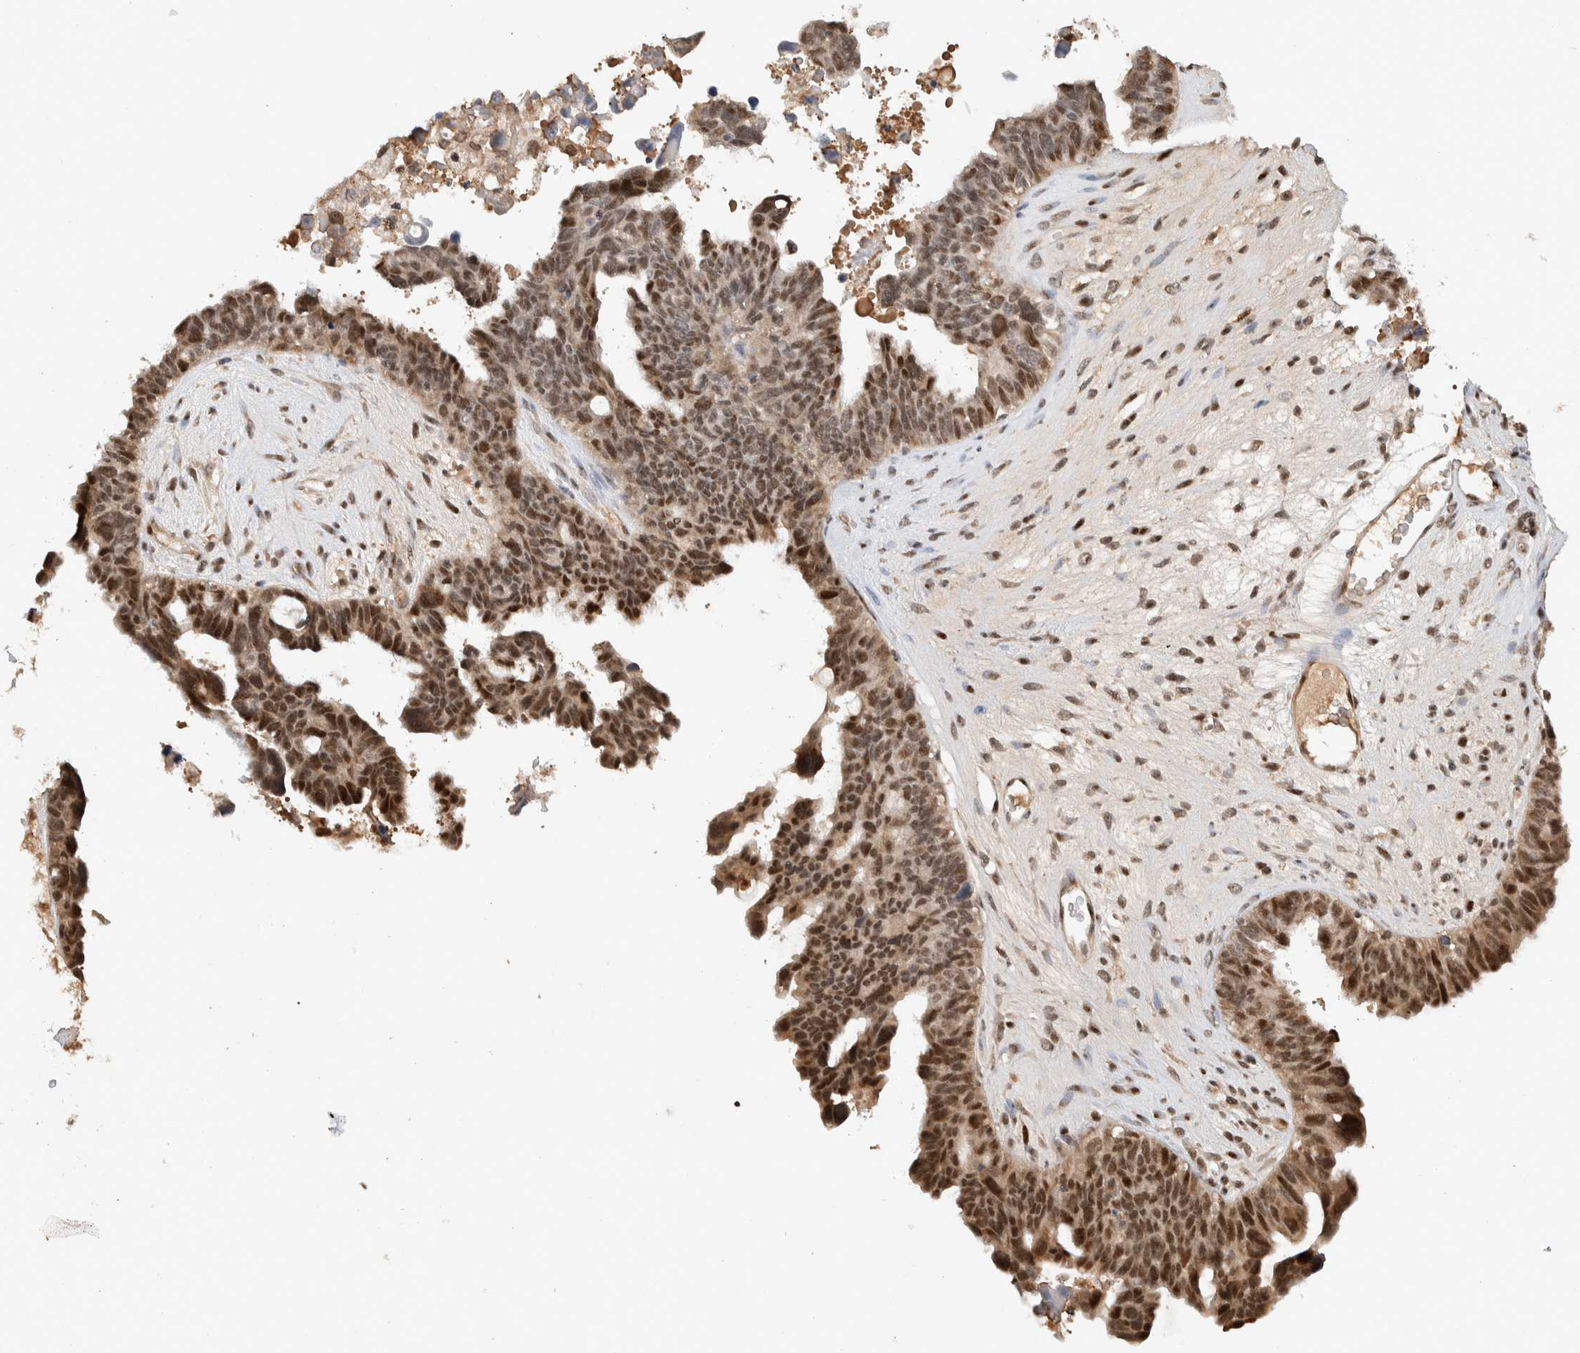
{"staining": {"intensity": "moderate", "quantity": ">75%", "location": "nuclear"}, "tissue": "ovarian cancer", "cell_type": "Tumor cells", "image_type": "cancer", "snomed": [{"axis": "morphology", "description": "Cystadenocarcinoma, serous, NOS"}, {"axis": "topography", "description": "Ovary"}], "caption": "Ovarian cancer stained with DAB (3,3'-diaminobenzidine) immunohistochemistry reveals medium levels of moderate nuclear expression in approximately >75% of tumor cells.", "gene": "ZNF521", "patient": {"sex": "female", "age": 79}}